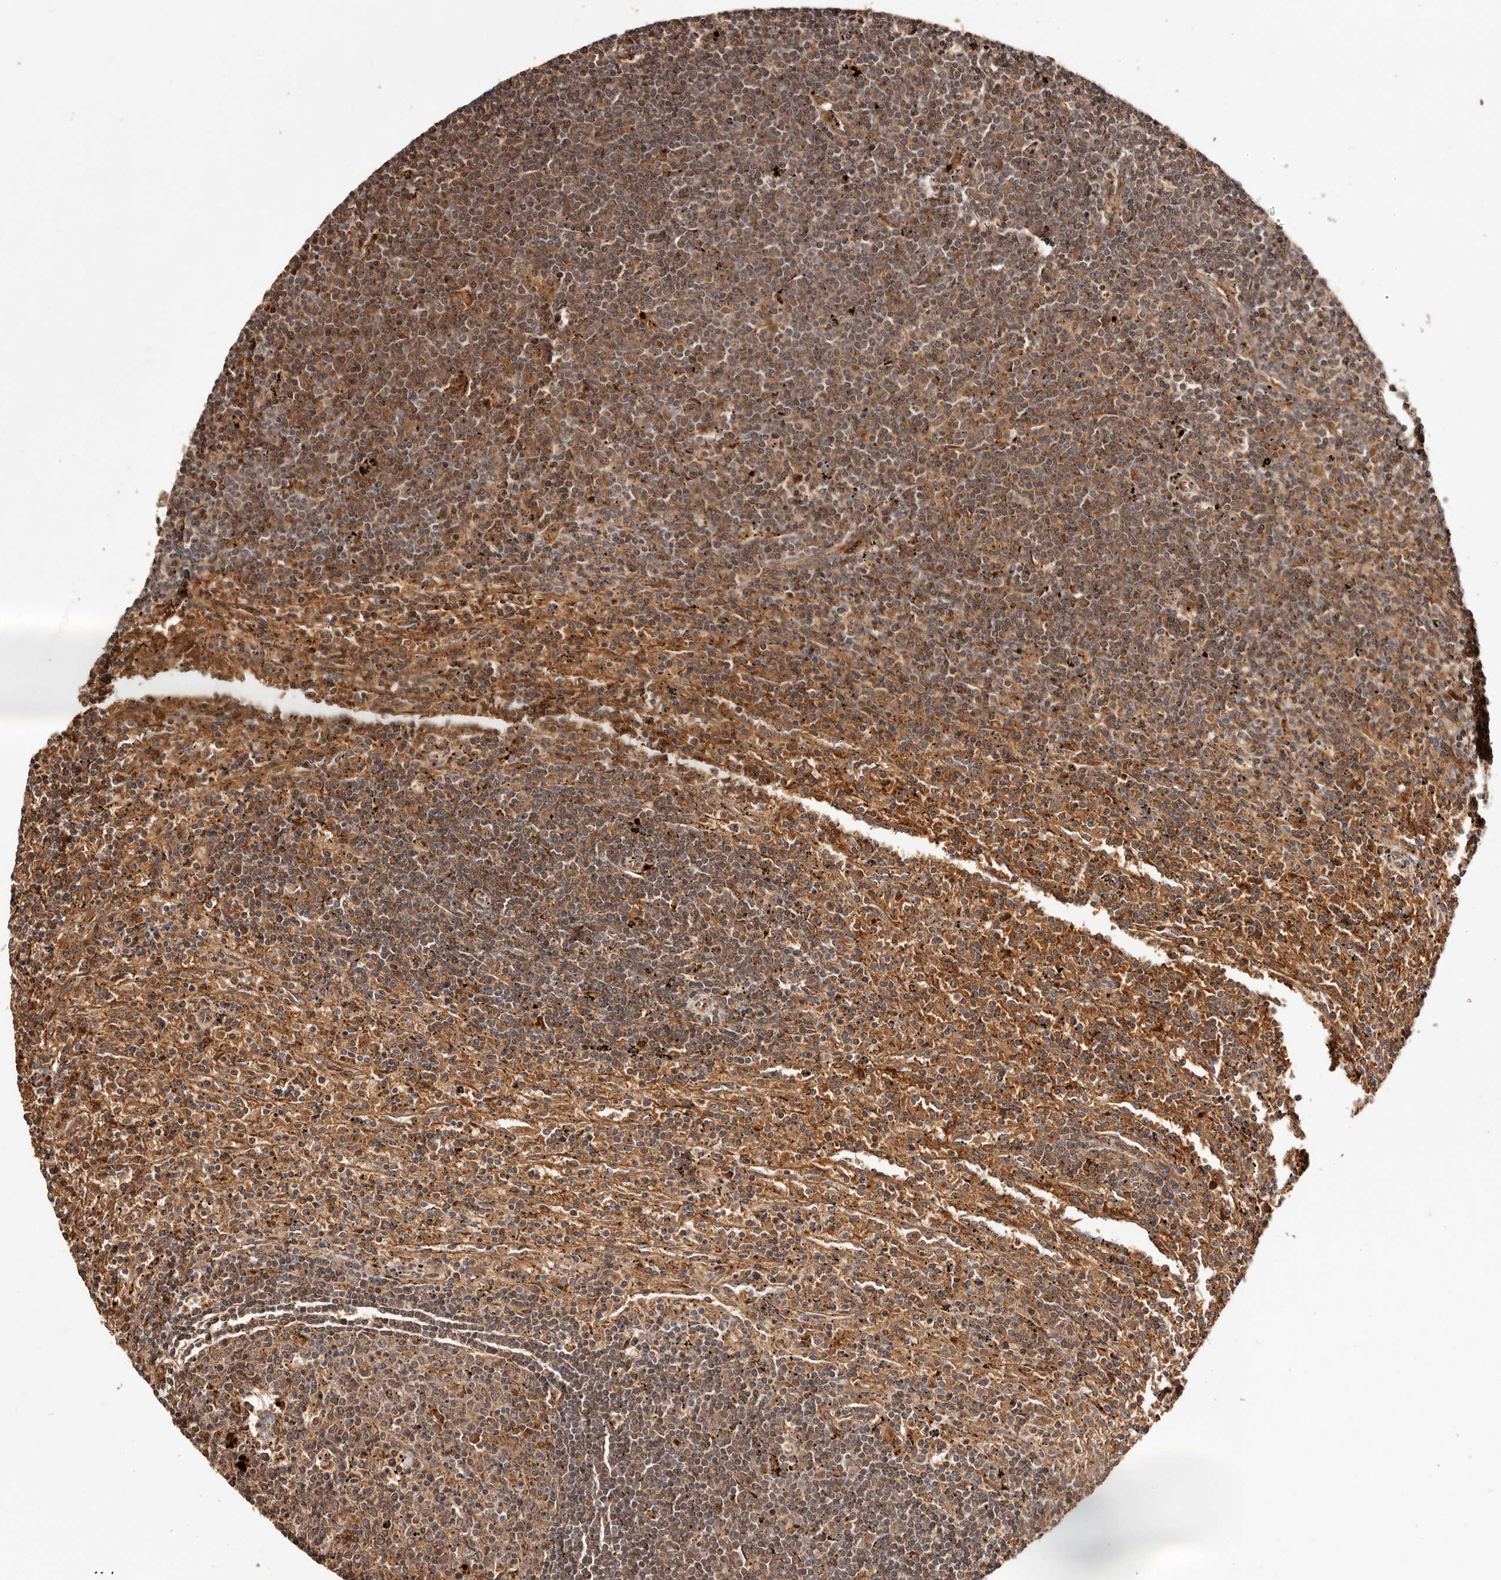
{"staining": {"intensity": "moderate", "quantity": "25%-75%", "location": "cytoplasmic/membranous"}, "tissue": "lymphoma", "cell_type": "Tumor cells", "image_type": "cancer", "snomed": [{"axis": "morphology", "description": "Malignant lymphoma, non-Hodgkin's type, Low grade"}, {"axis": "topography", "description": "Spleen"}], "caption": "Malignant lymphoma, non-Hodgkin's type (low-grade) stained with a protein marker exhibits moderate staining in tumor cells.", "gene": "PTPN22", "patient": {"sex": "male", "age": 76}}